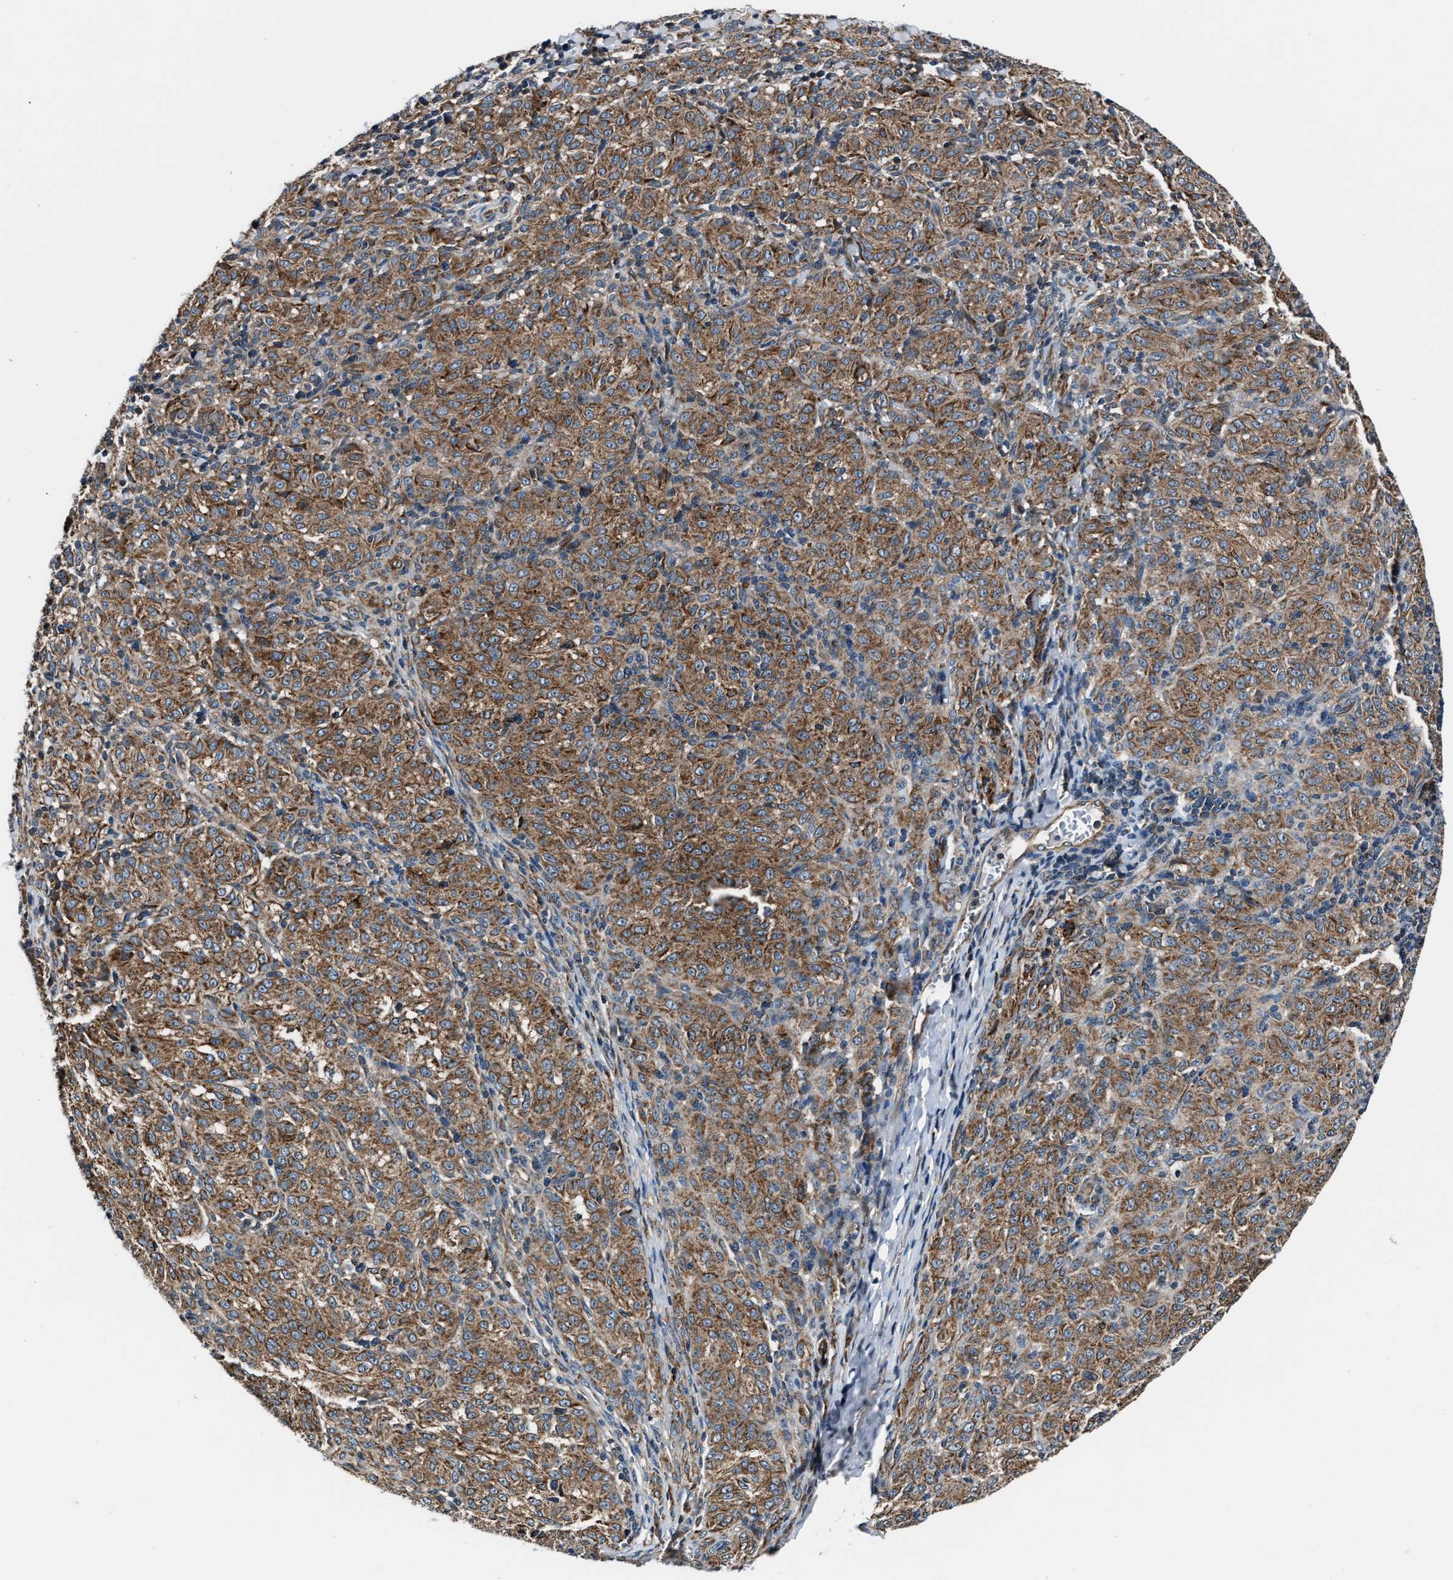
{"staining": {"intensity": "moderate", "quantity": ">75%", "location": "cytoplasmic/membranous"}, "tissue": "melanoma", "cell_type": "Tumor cells", "image_type": "cancer", "snomed": [{"axis": "morphology", "description": "Malignant melanoma, NOS"}, {"axis": "topography", "description": "Skin"}], "caption": "Immunohistochemistry (IHC) photomicrograph of neoplastic tissue: melanoma stained using immunohistochemistry shows medium levels of moderate protein expression localized specifically in the cytoplasmic/membranous of tumor cells, appearing as a cytoplasmic/membranous brown color.", "gene": "GGCT", "patient": {"sex": "female", "age": 72}}